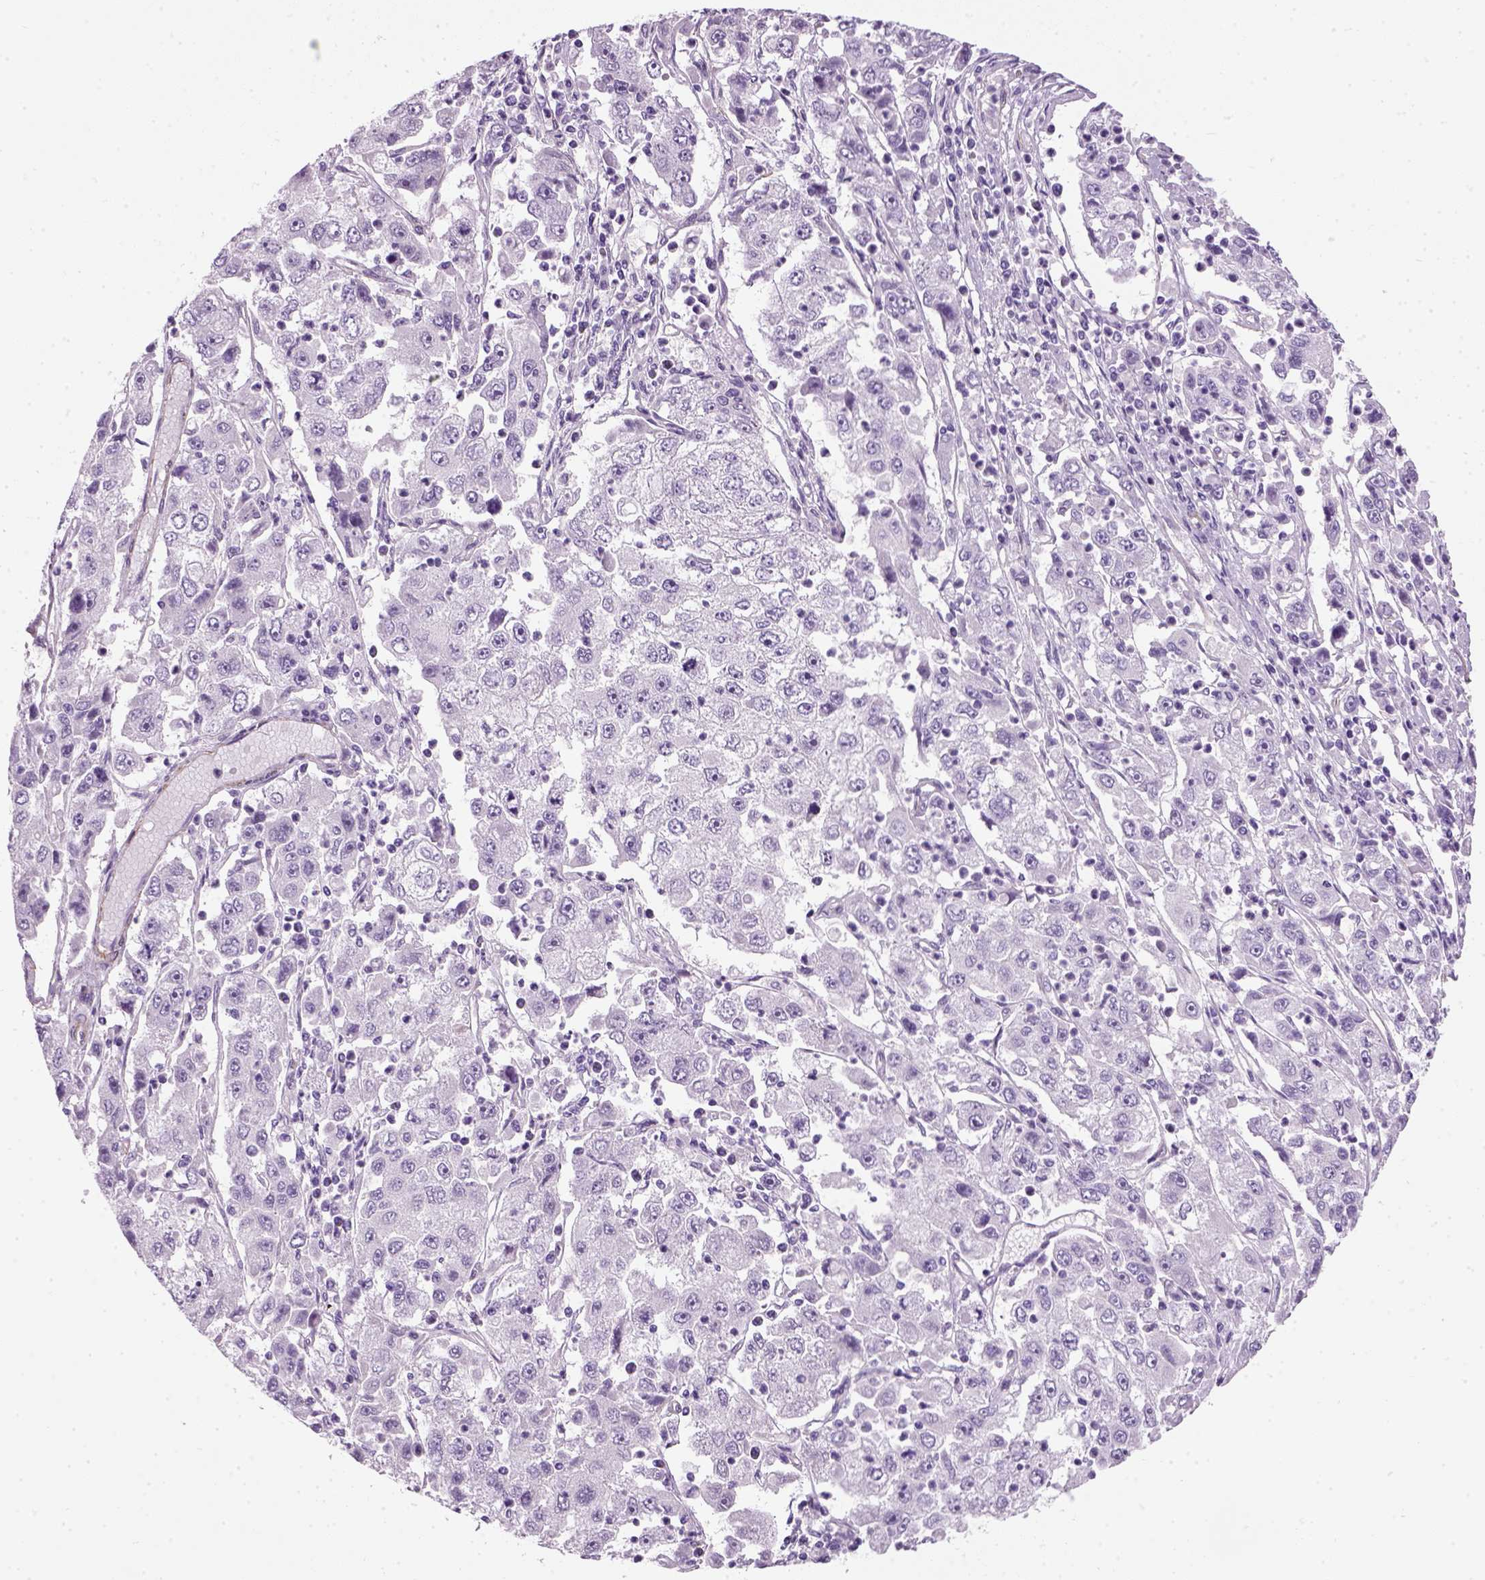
{"staining": {"intensity": "negative", "quantity": "none", "location": "none"}, "tissue": "cervical cancer", "cell_type": "Tumor cells", "image_type": "cancer", "snomed": [{"axis": "morphology", "description": "Squamous cell carcinoma, NOS"}, {"axis": "topography", "description": "Cervix"}], "caption": "This is an immunohistochemistry (IHC) image of squamous cell carcinoma (cervical). There is no staining in tumor cells.", "gene": "FAM161A", "patient": {"sex": "female", "age": 36}}